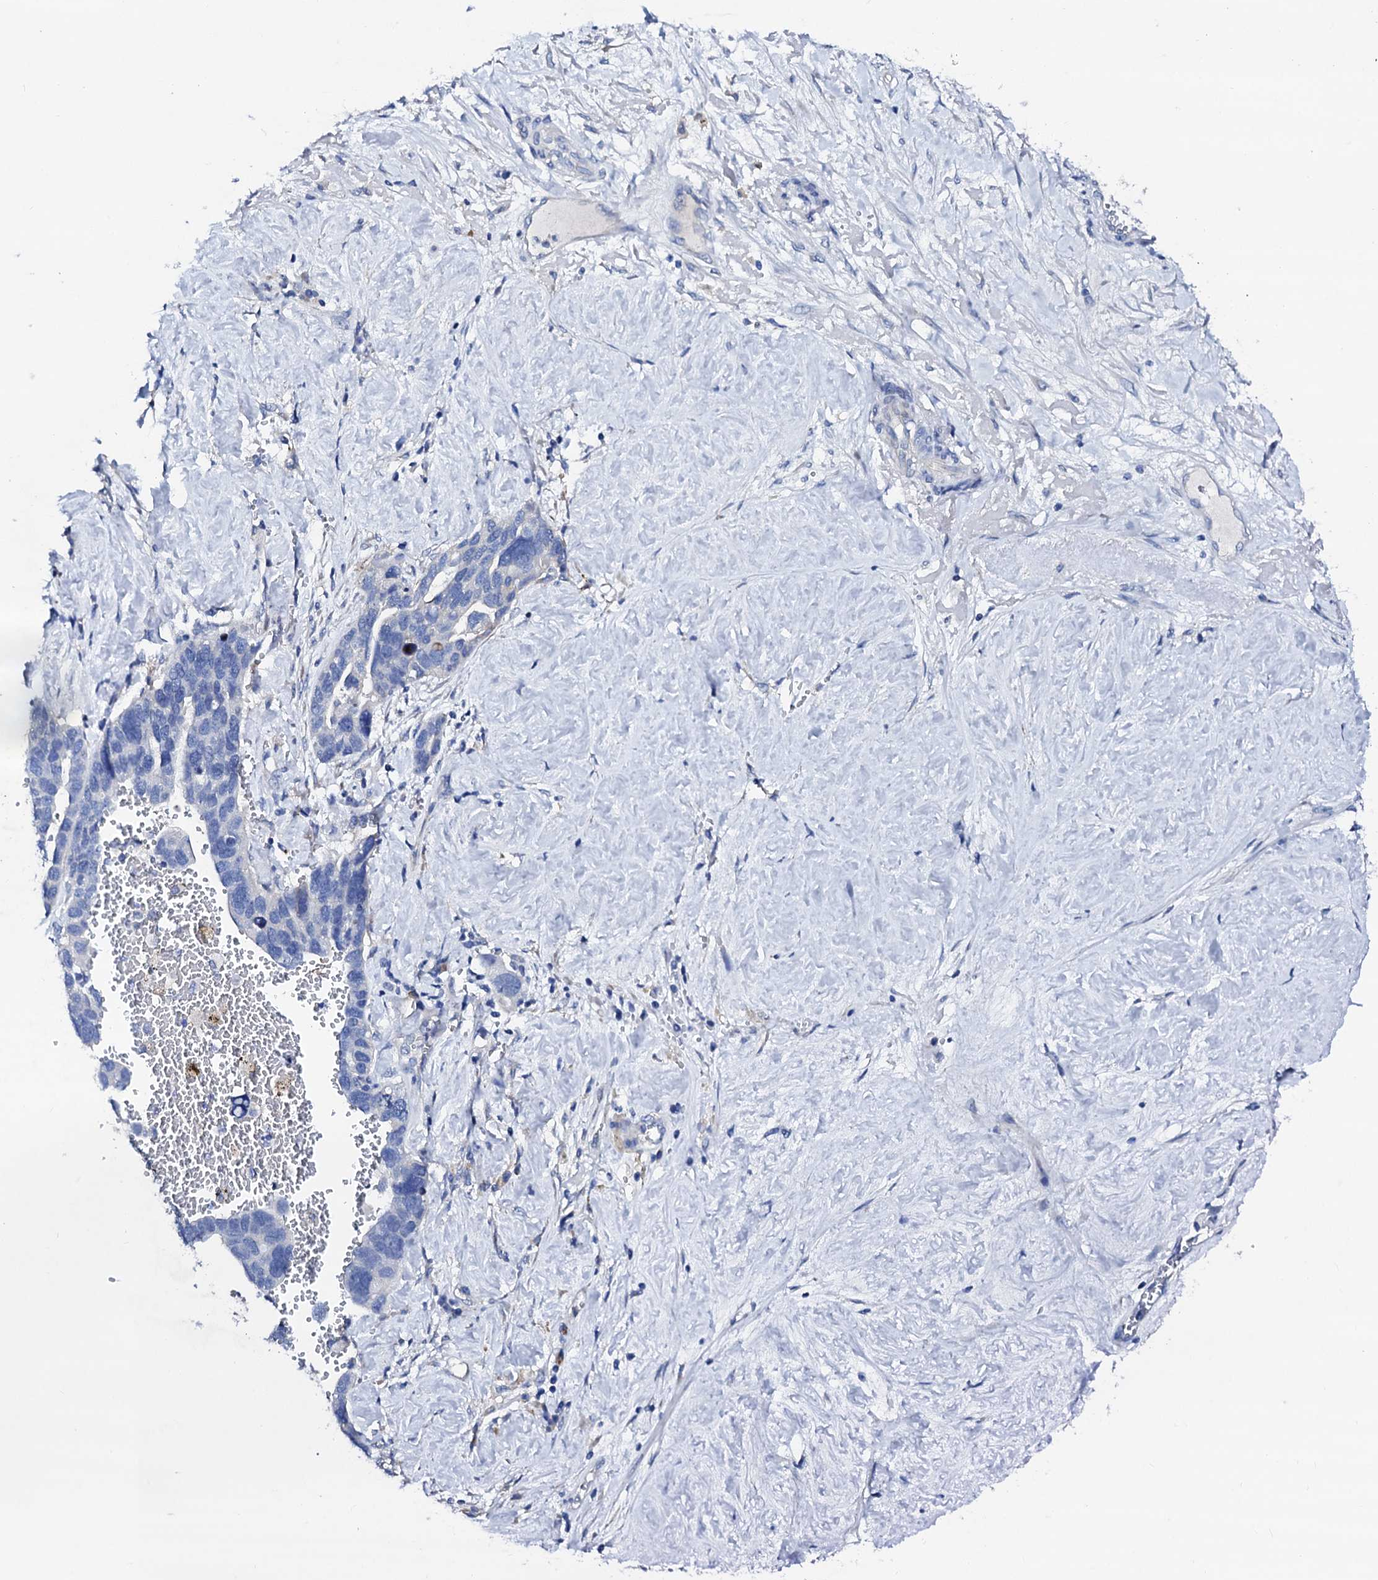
{"staining": {"intensity": "negative", "quantity": "none", "location": "none"}, "tissue": "ovarian cancer", "cell_type": "Tumor cells", "image_type": "cancer", "snomed": [{"axis": "morphology", "description": "Cystadenocarcinoma, serous, NOS"}, {"axis": "topography", "description": "Ovary"}], "caption": "The immunohistochemistry (IHC) micrograph has no significant expression in tumor cells of ovarian cancer (serous cystadenocarcinoma) tissue.", "gene": "TRDN", "patient": {"sex": "female", "age": 54}}